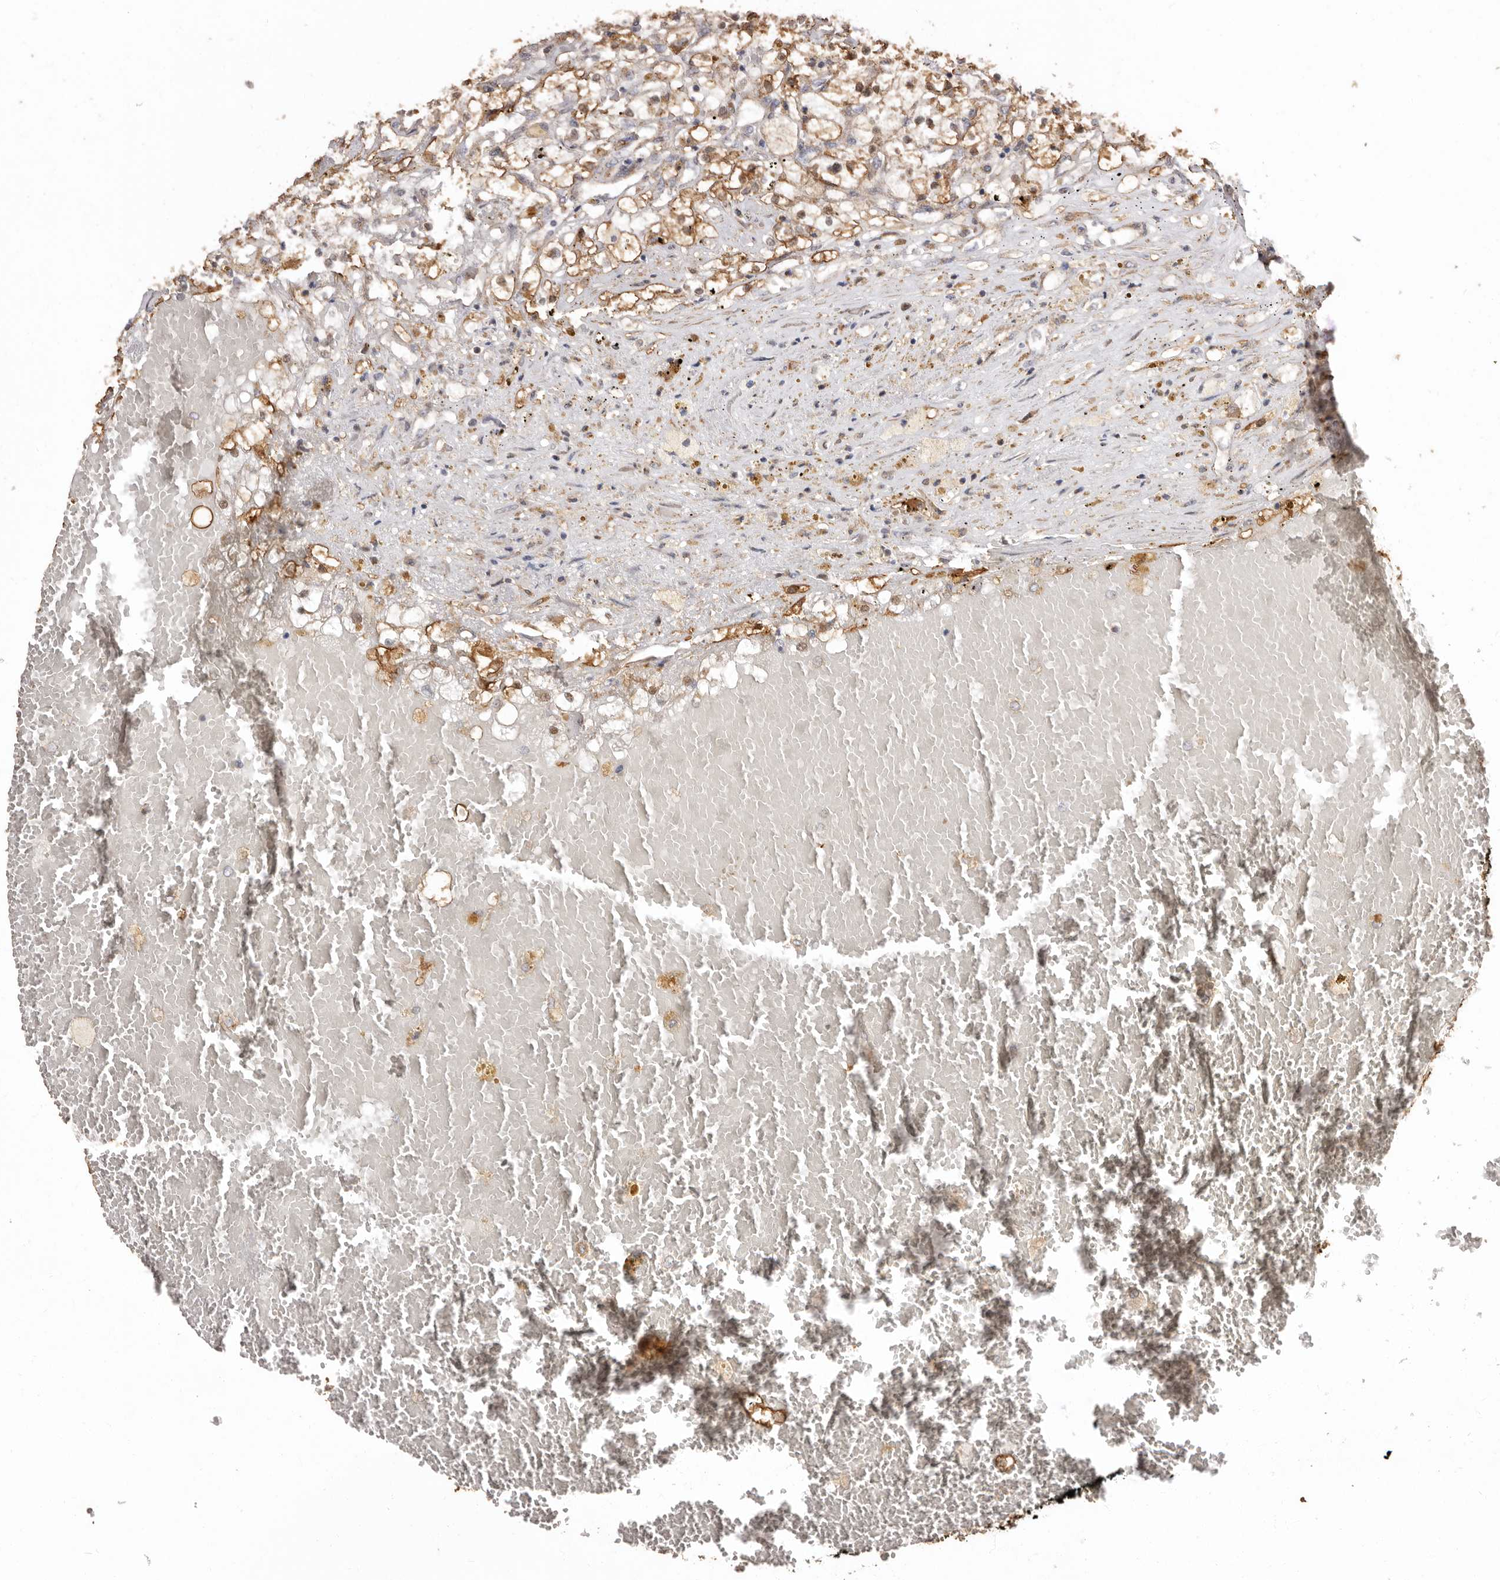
{"staining": {"intensity": "moderate", "quantity": ">75%", "location": "cytoplasmic/membranous"}, "tissue": "renal cancer", "cell_type": "Tumor cells", "image_type": "cancer", "snomed": [{"axis": "morphology", "description": "Normal tissue, NOS"}, {"axis": "morphology", "description": "Adenocarcinoma, NOS"}, {"axis": "topography", "description": "Kidney"}], "caption": "Renal cancer stained with DAB (3,3'-diaminobenzidine) immunohistochemistry (IHC) displays medium levels of moderate cytoplasmic/membranous positivity in about >75% of tumor cells.", "gene": "COQ8B", "patient": {"sex": "male", "age": 68}}